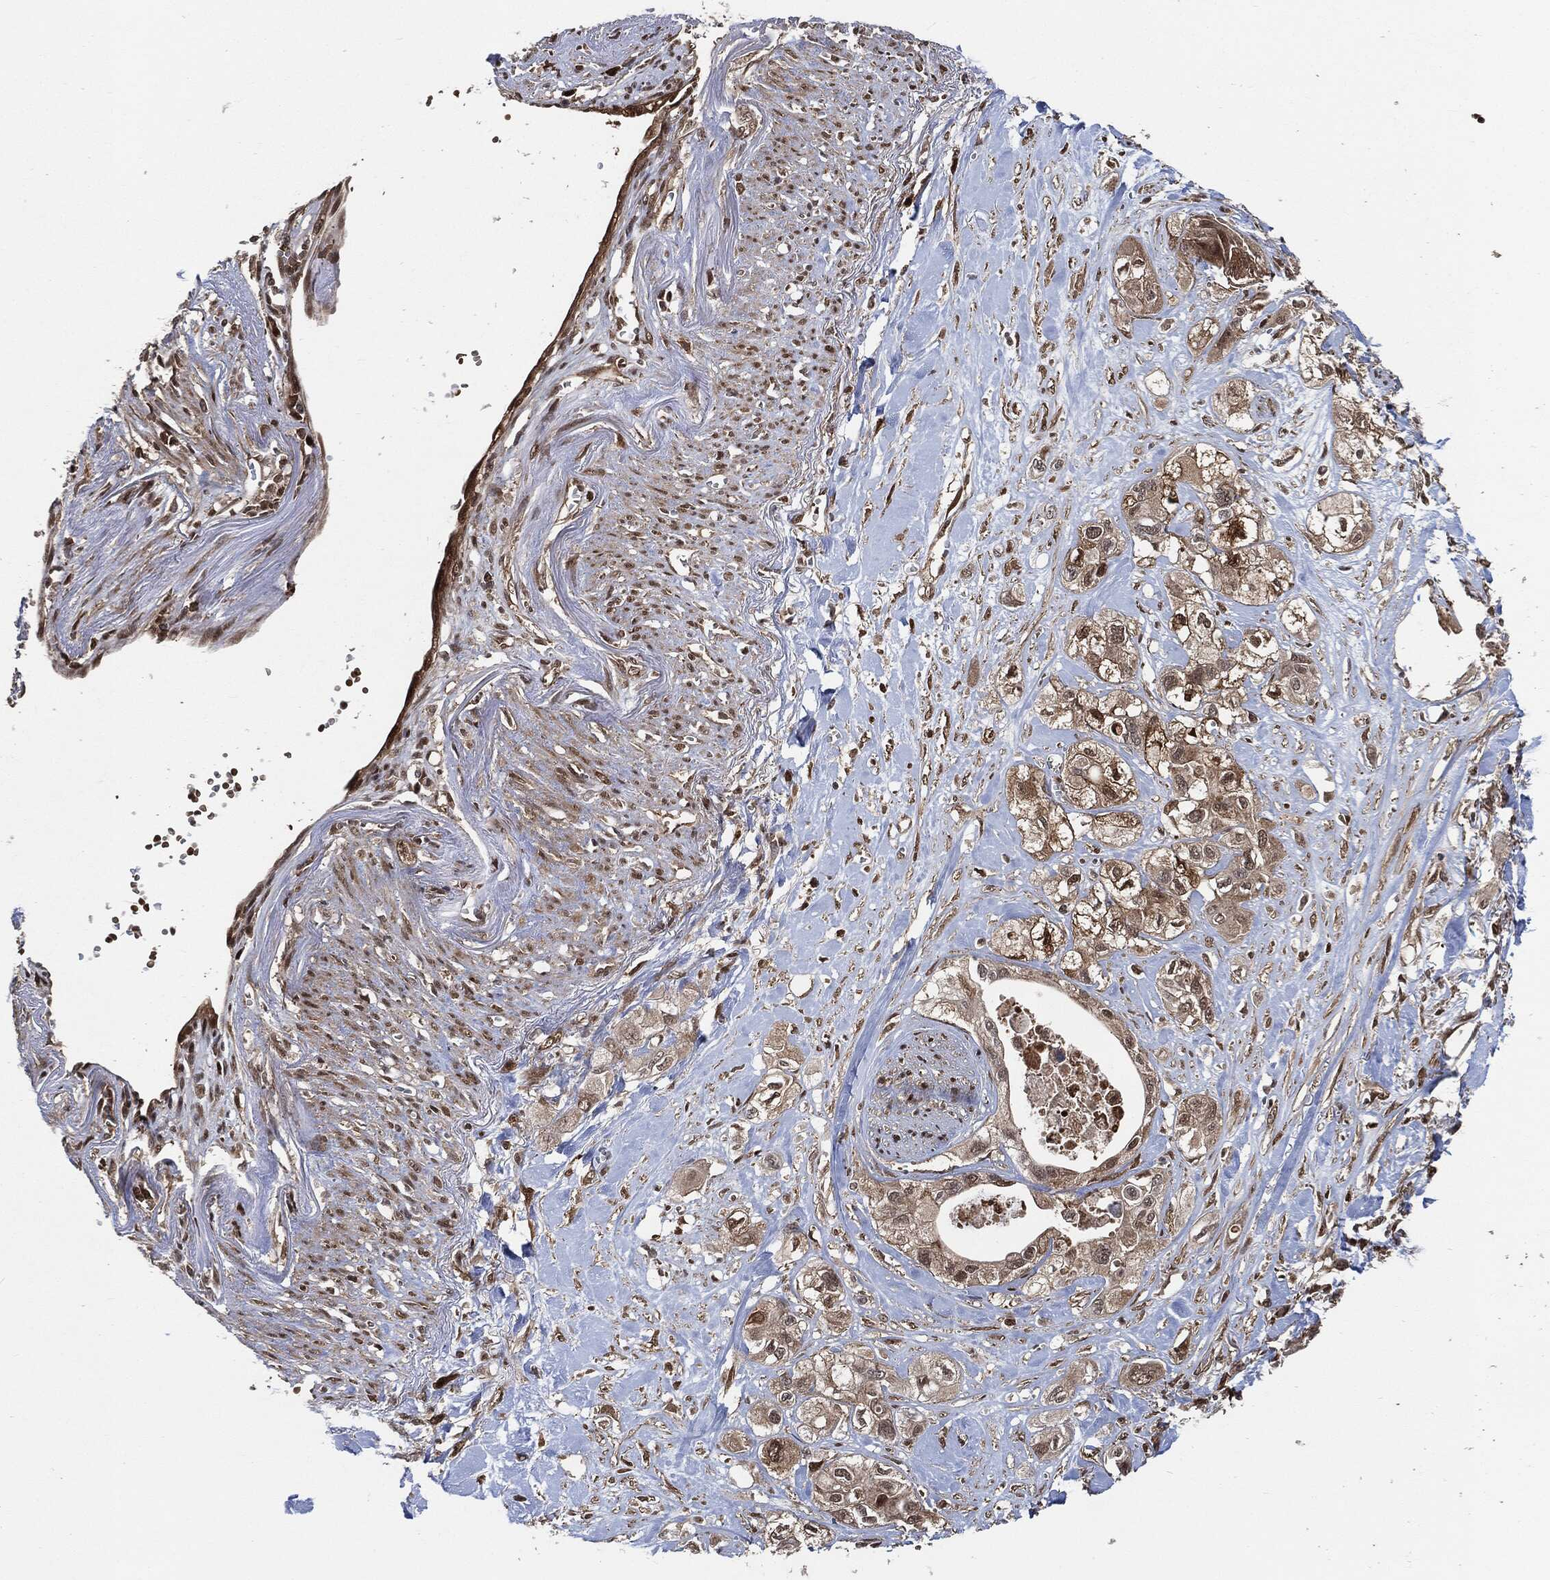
{"staining": {"intensity": "weak", "quantity": ">75%", "location": "cytoplasmic/membranous,nuclear"}, "tissue": "pancreatic cancer", "cell_type": "Tumor cells", "image_type": "cancer", "snomed": [{"axis": "morphology", "description": "Adenocarcinoma, NOS"}, {"axis": "topography", "description": "Pancreas"}], "caption": "IHC image of neoplastic tissue: human pancreatic adenocarcinoma stained using IHC shows low levels of weak protein expression localized specifically in the cytoplasmic/membranous and nuclear of tumor cells, appearing as a cytoplasmic/membranous and nuclear brown color.", "gene": "CUTA", "patient": {"sex": "male", "age": 72}}